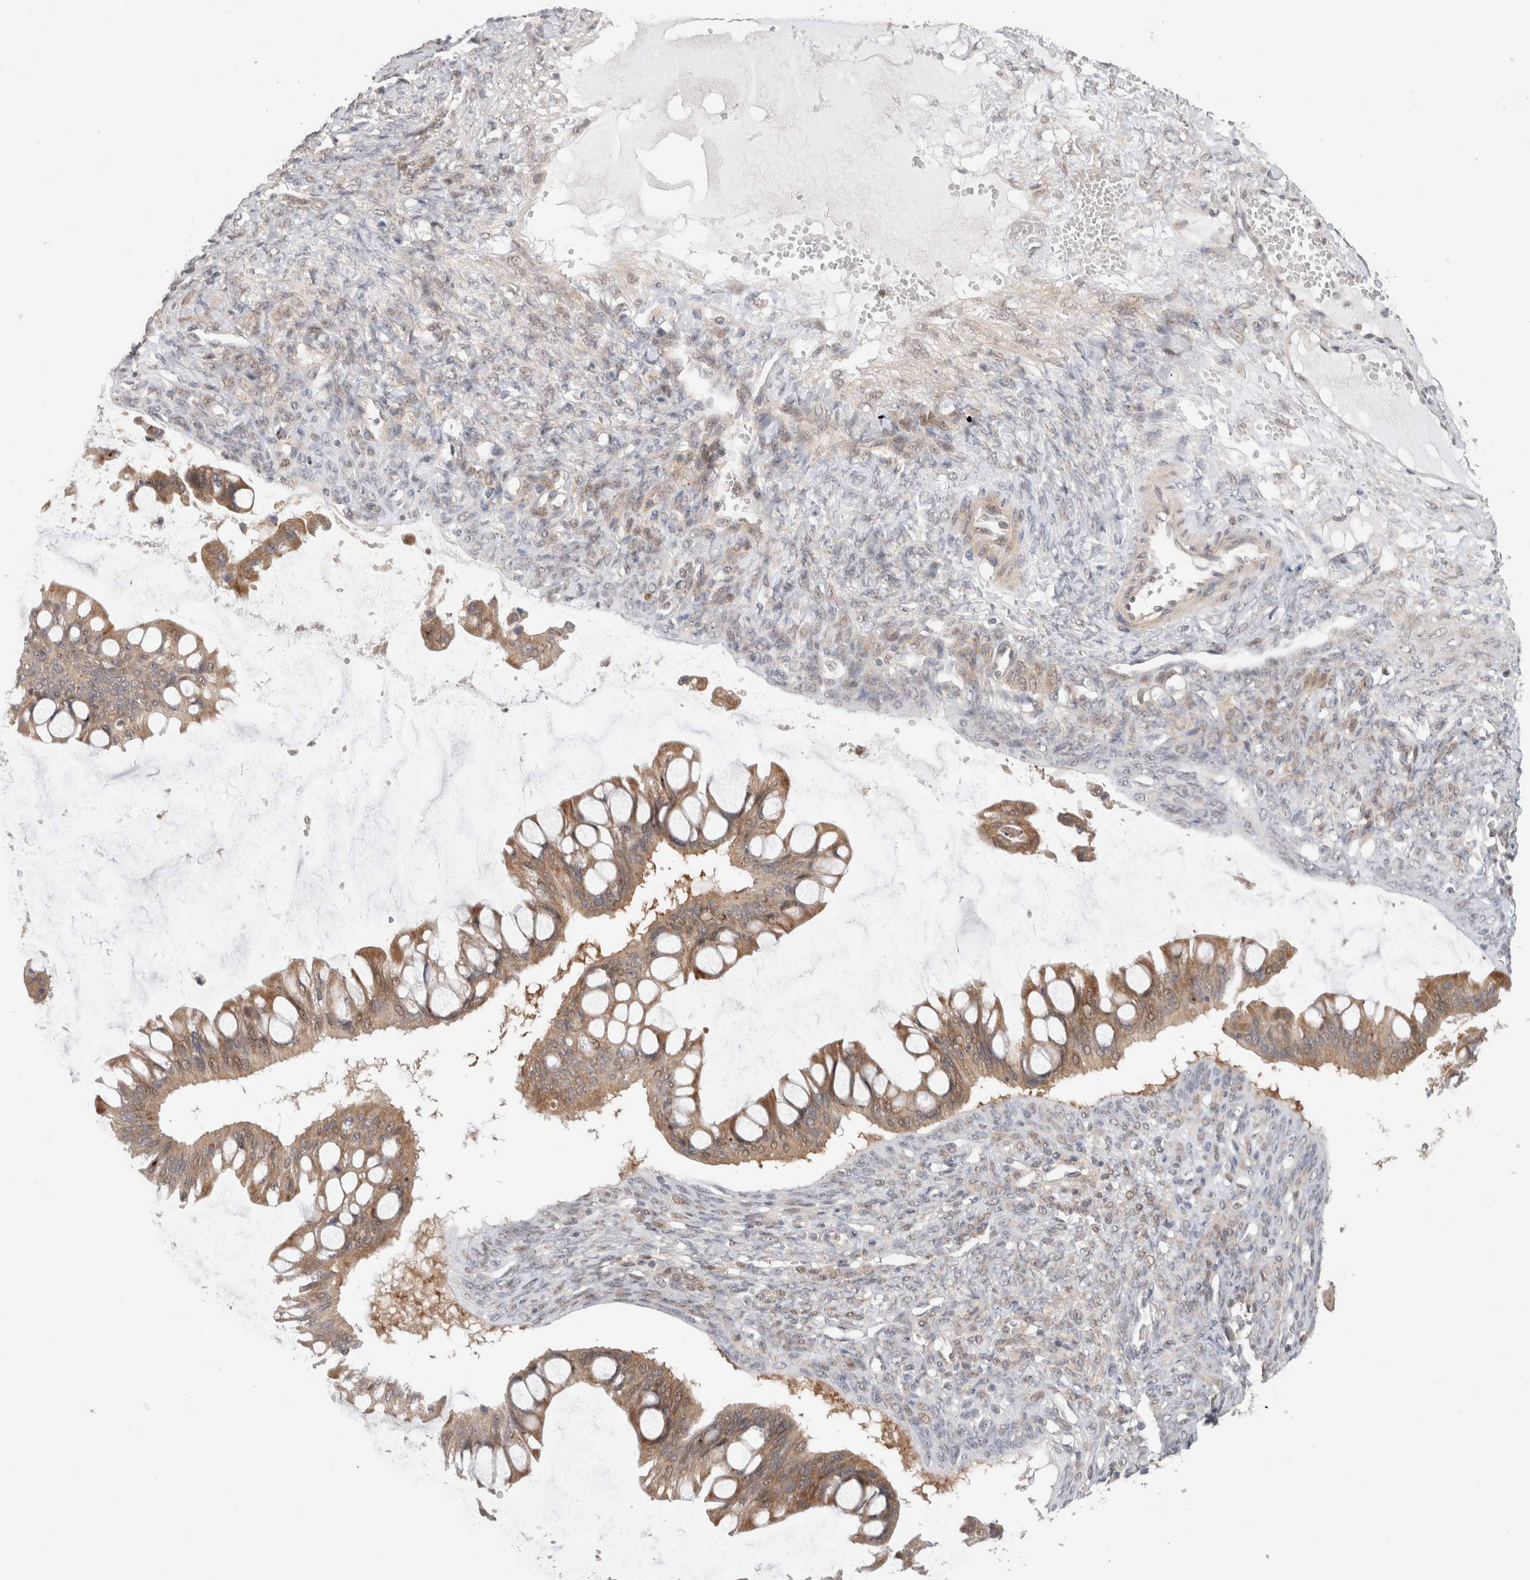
{"staining": {"intensity": "moderate", "quantity": ">75%", "location": "cytoplasmic/membranous"}, "tissue": "ovarian cancer", "cell_type": "Tumor cells", "image_type": "cancer", "snomed": [{"axis": "morphology", "description": "Cystadenocarcinoma, mucinous, NOS"}, {"axis": "topography", "description": "Ovary"}], "caption": "Mucinous cystadenocarcinoma (ovarian) stained for a protein displays moderate cytoplasmic/membranous positivity in tumor cells. The staining was performed using DAB (3,3'-diaminobenzidine), with brown indicating positive protein expression. Nuclei are stained blue with hematoxylin.", "gene": "SLC29A1", "patient": {"sex": "female", "age": 73}}